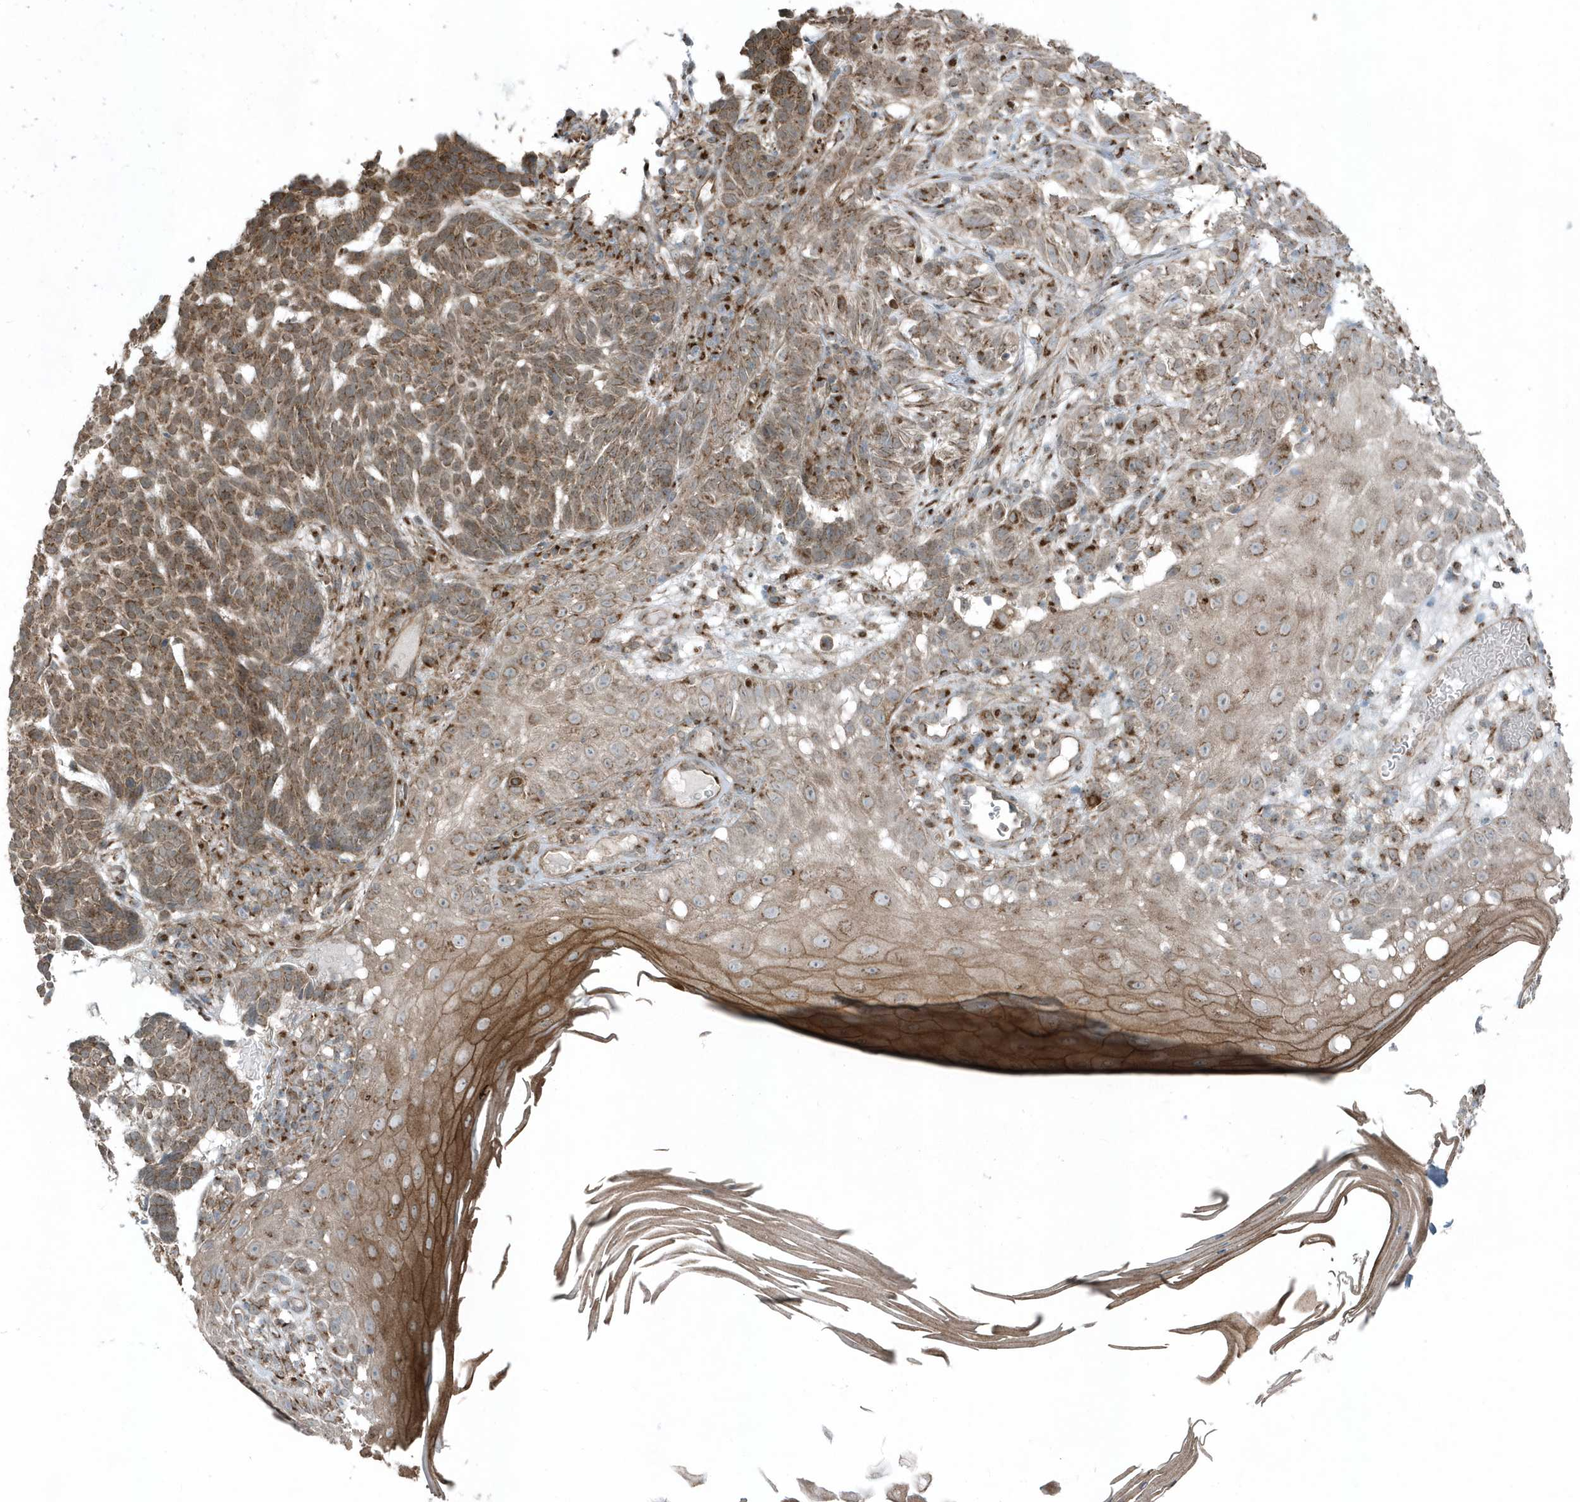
{"staining": {"intensity": "moderate", "quantity": ">75%", "location": "cytoplasmic/membranous"}, "tissue": "skin cancer", "cell_type": "Tumor cells", "image_type": "cancer", "snomed": [{"axis": "morphology", "description": "Basal cell carcinoma"}, {"axis": "topography", "description": "Skin"}], "caption": "DAB immunohistochemical staining of human skin cancer (basal cell carcinoma) reveals moderate cytoplasmic/membranous protein expression in about >75% of tumor cells.", "gene": "GCC2", "patient": {"sex": "male", "age": 85}}